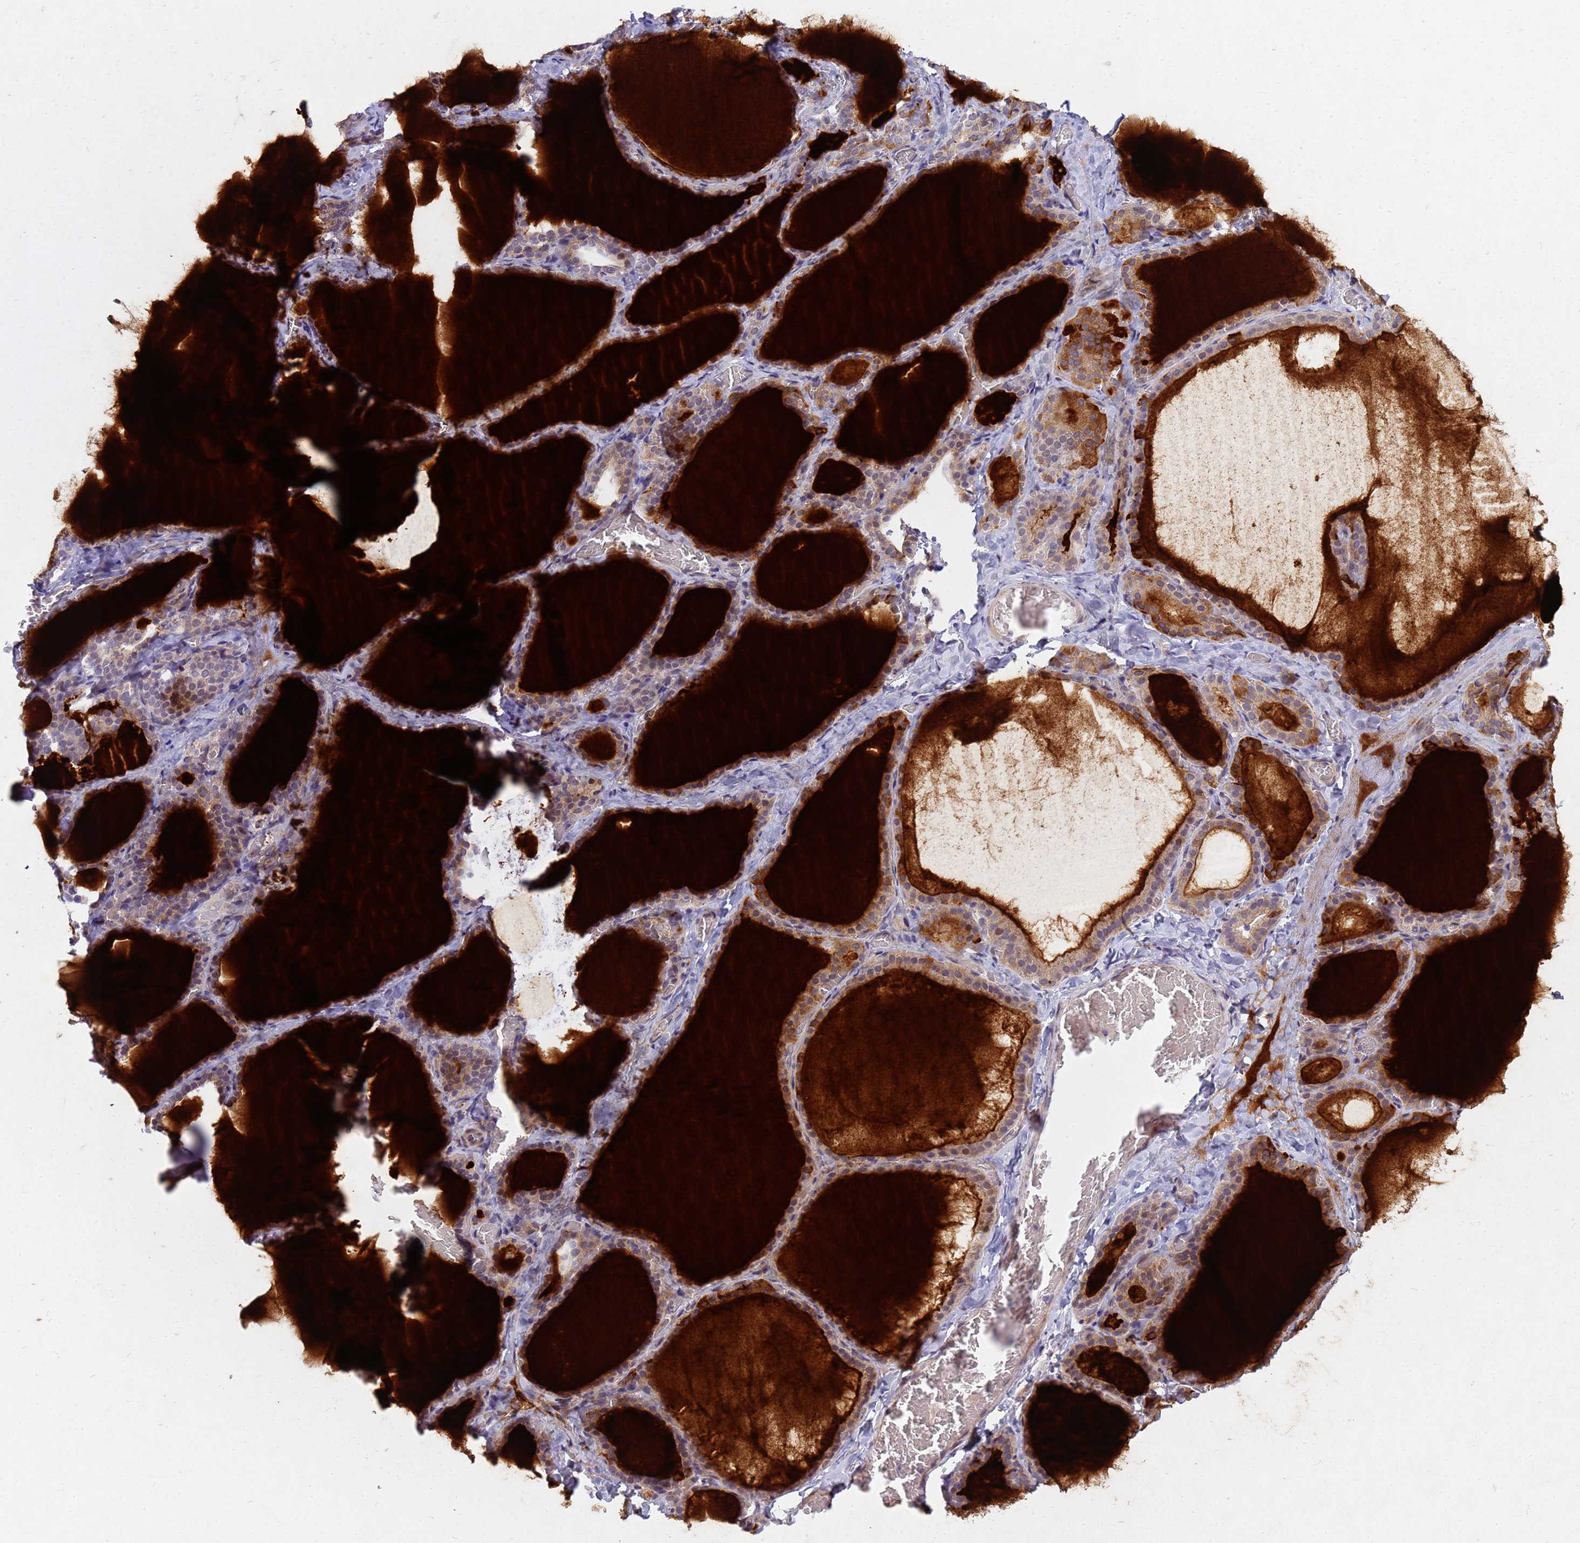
{"staining": {"intensity": "moderate", "quantity": "25%-75%", "location": "cytoplasmic/membranous"}, "tissue": "thyroid gland", "cell_type": "Glandular cells", "image_type": "normal", "snomed": [{"axis": "morphology", "description": "Normal tissue, NOS"}, {"axis": "topography", "description": "Thyroid gland"}], "caption": "Immunohistochemistry staining of benign thyroid gland, which reveals medium levels of moderate cytoplasmic/membranous positivity in approximately 25%-75% of glandular cells indicating moderate cytoplasmic/membranous protein expression. The staining was performed using DAB (brown) for protein detection and nuclei were counterstained in hematoxylin (blue).", "gene": "TNPO2", "patient": {"sex": "female", "age": 39}}